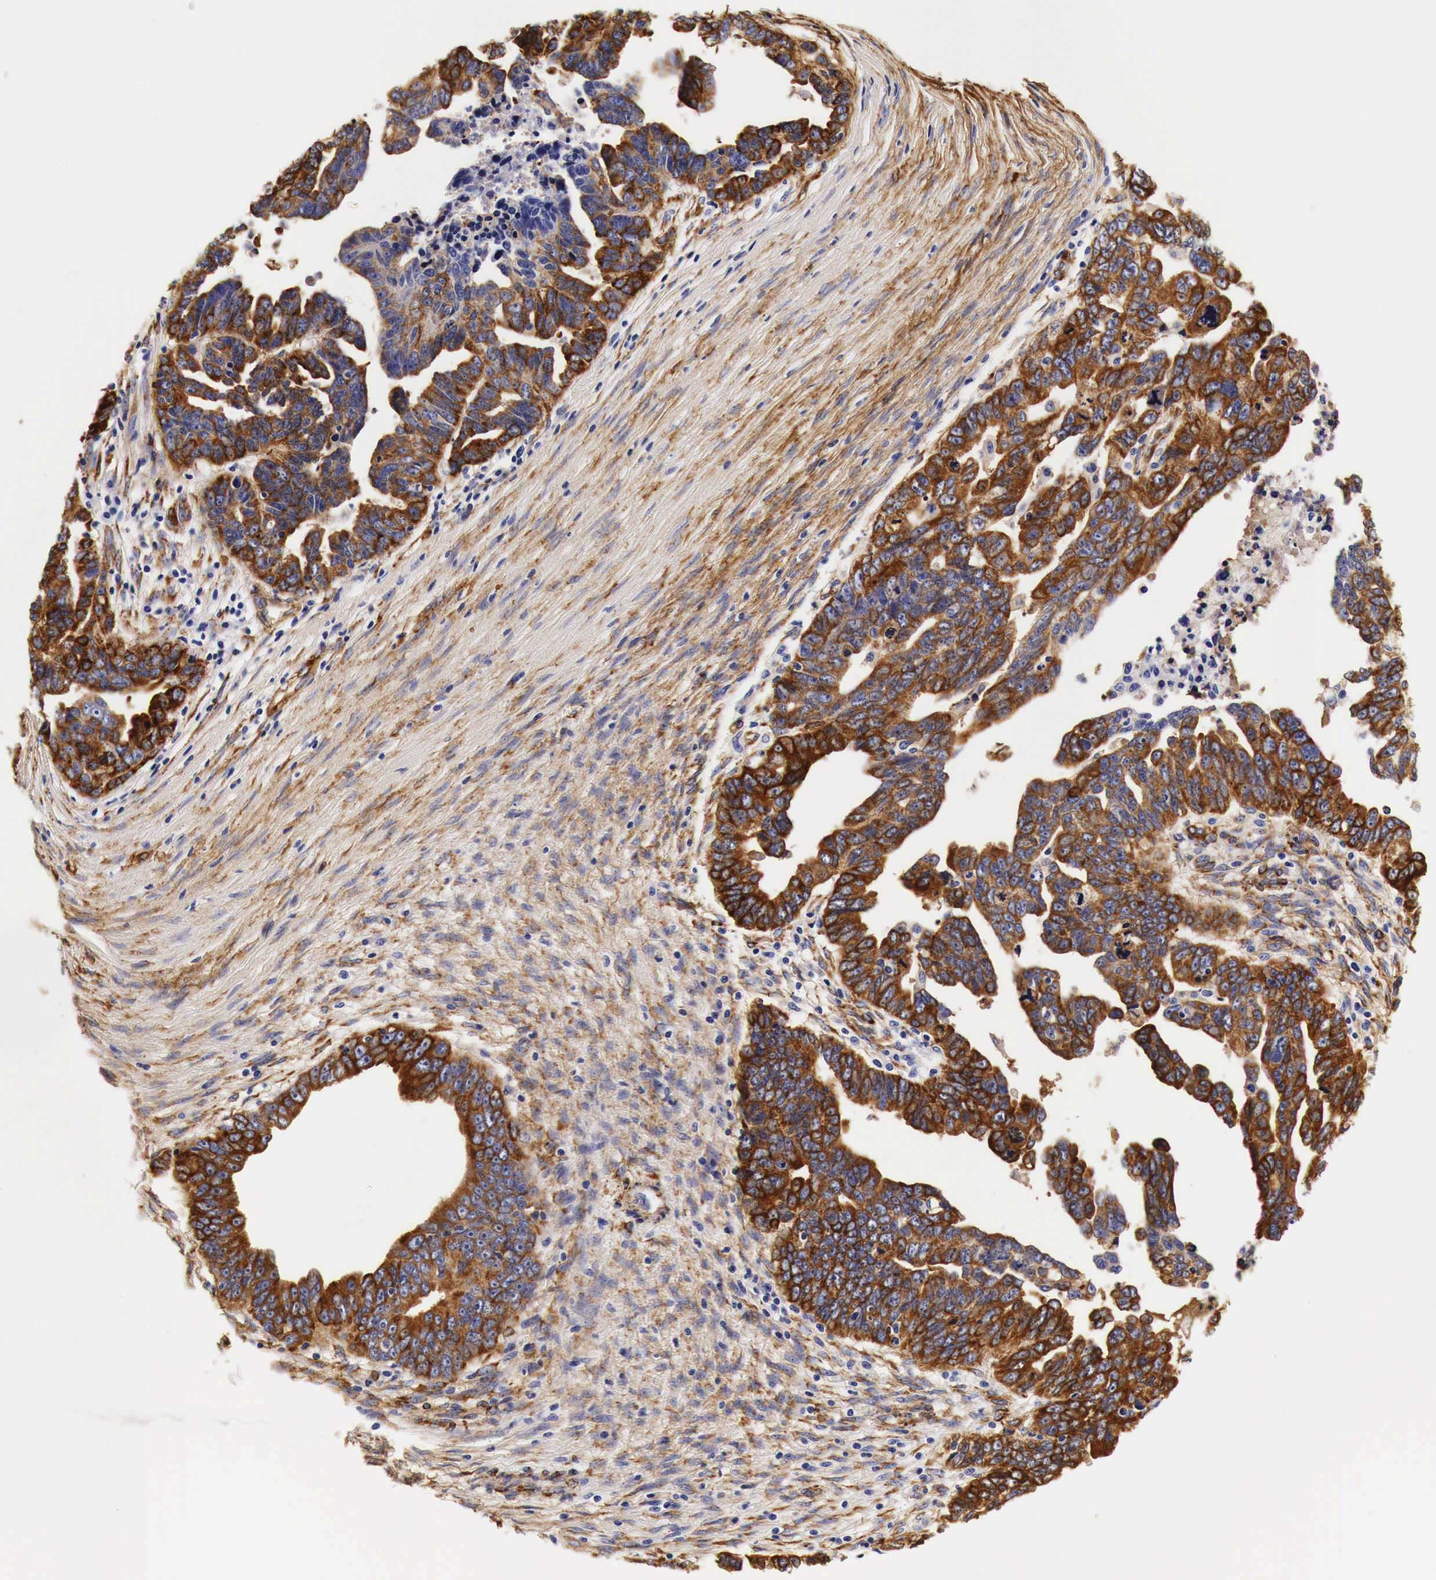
{"staining": {"intensity": "strong", "quantity": ">75%", "location": "cytoplasmic/membranous"}, "tissue": "ovarian cancer", "cell_type": "Tumor cells", "image_type": "cancer", "snomed": [{"axis": "morphology", "description": "Carcinoma, endometroid"}, {"axis": "morphology", "description": "Cystadenocarcinoma, serous, NOS"}, {"axis": "topography", "description": "Ovary"}], "caption": "Protein expression analysis of ovarian cancer shows strong cytoplasmic/membranous staining in about >75% of tumor cells. The staining was performed using DAB (3,3'-diaminobenzidine), with brown indicating positive protein expression. Nuclei are stained blue with hematoxylin.", "gene": "LAMB2", "patient": {"sex": "female", "age": 45}}